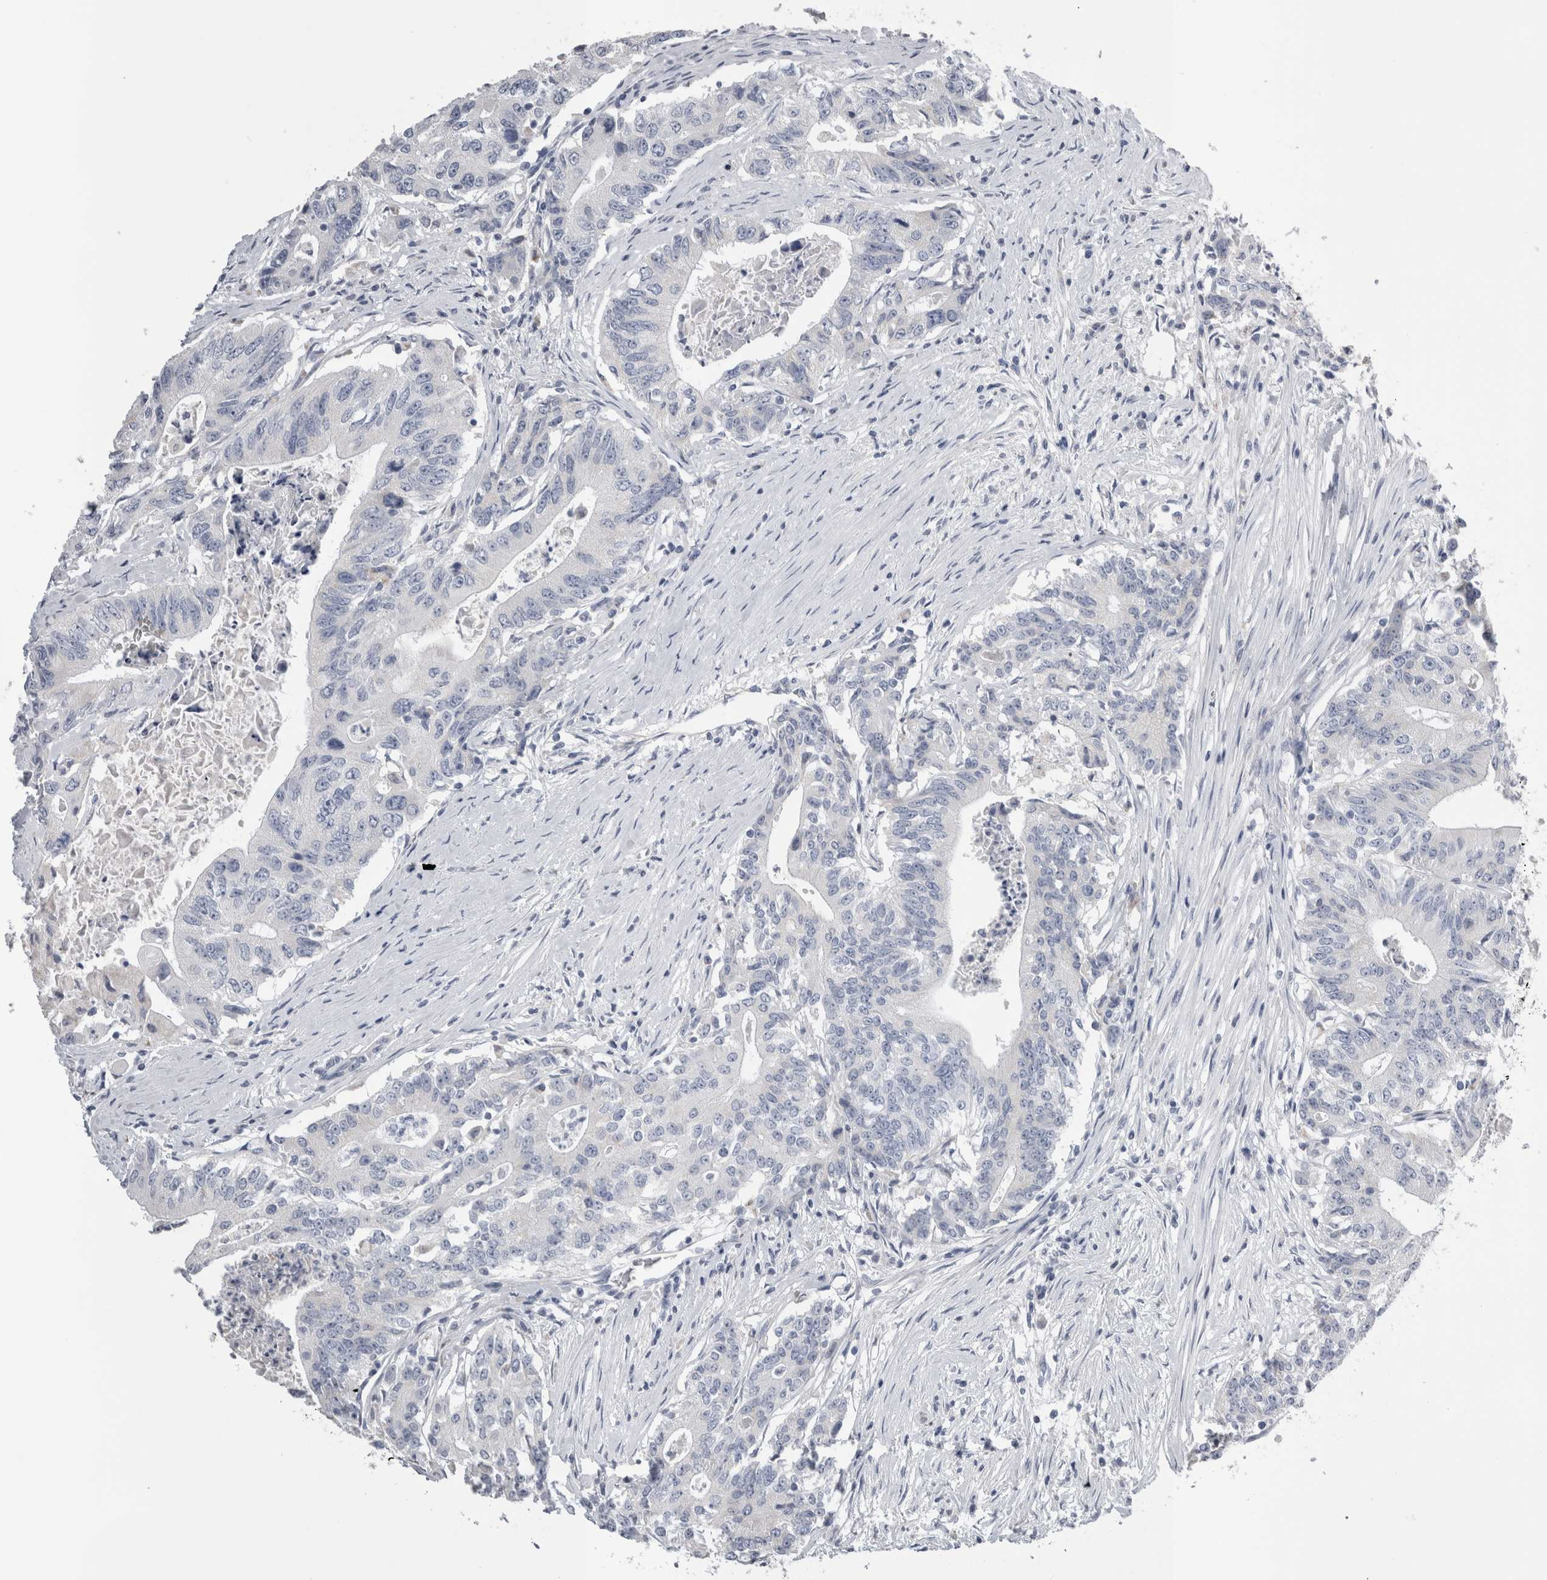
{"staining": {"intensity": "negative", "quantity": "none", "location": "none"}, "tissue": "colorectal cancer", "cell_type": "Tumor cells", "image_type": "cancer", "snomed": [{"axis": "morphology", "description": "Adenocarcinoma, NOS"}, {"axis": "topography", "description": "Colon"}], "caption": "Tumor cells are negative for protein expression in human colorectal cancer (adenocarcinoma).", "gene": "DHRS4", "patient": {"sex": "female", "age": 77}}